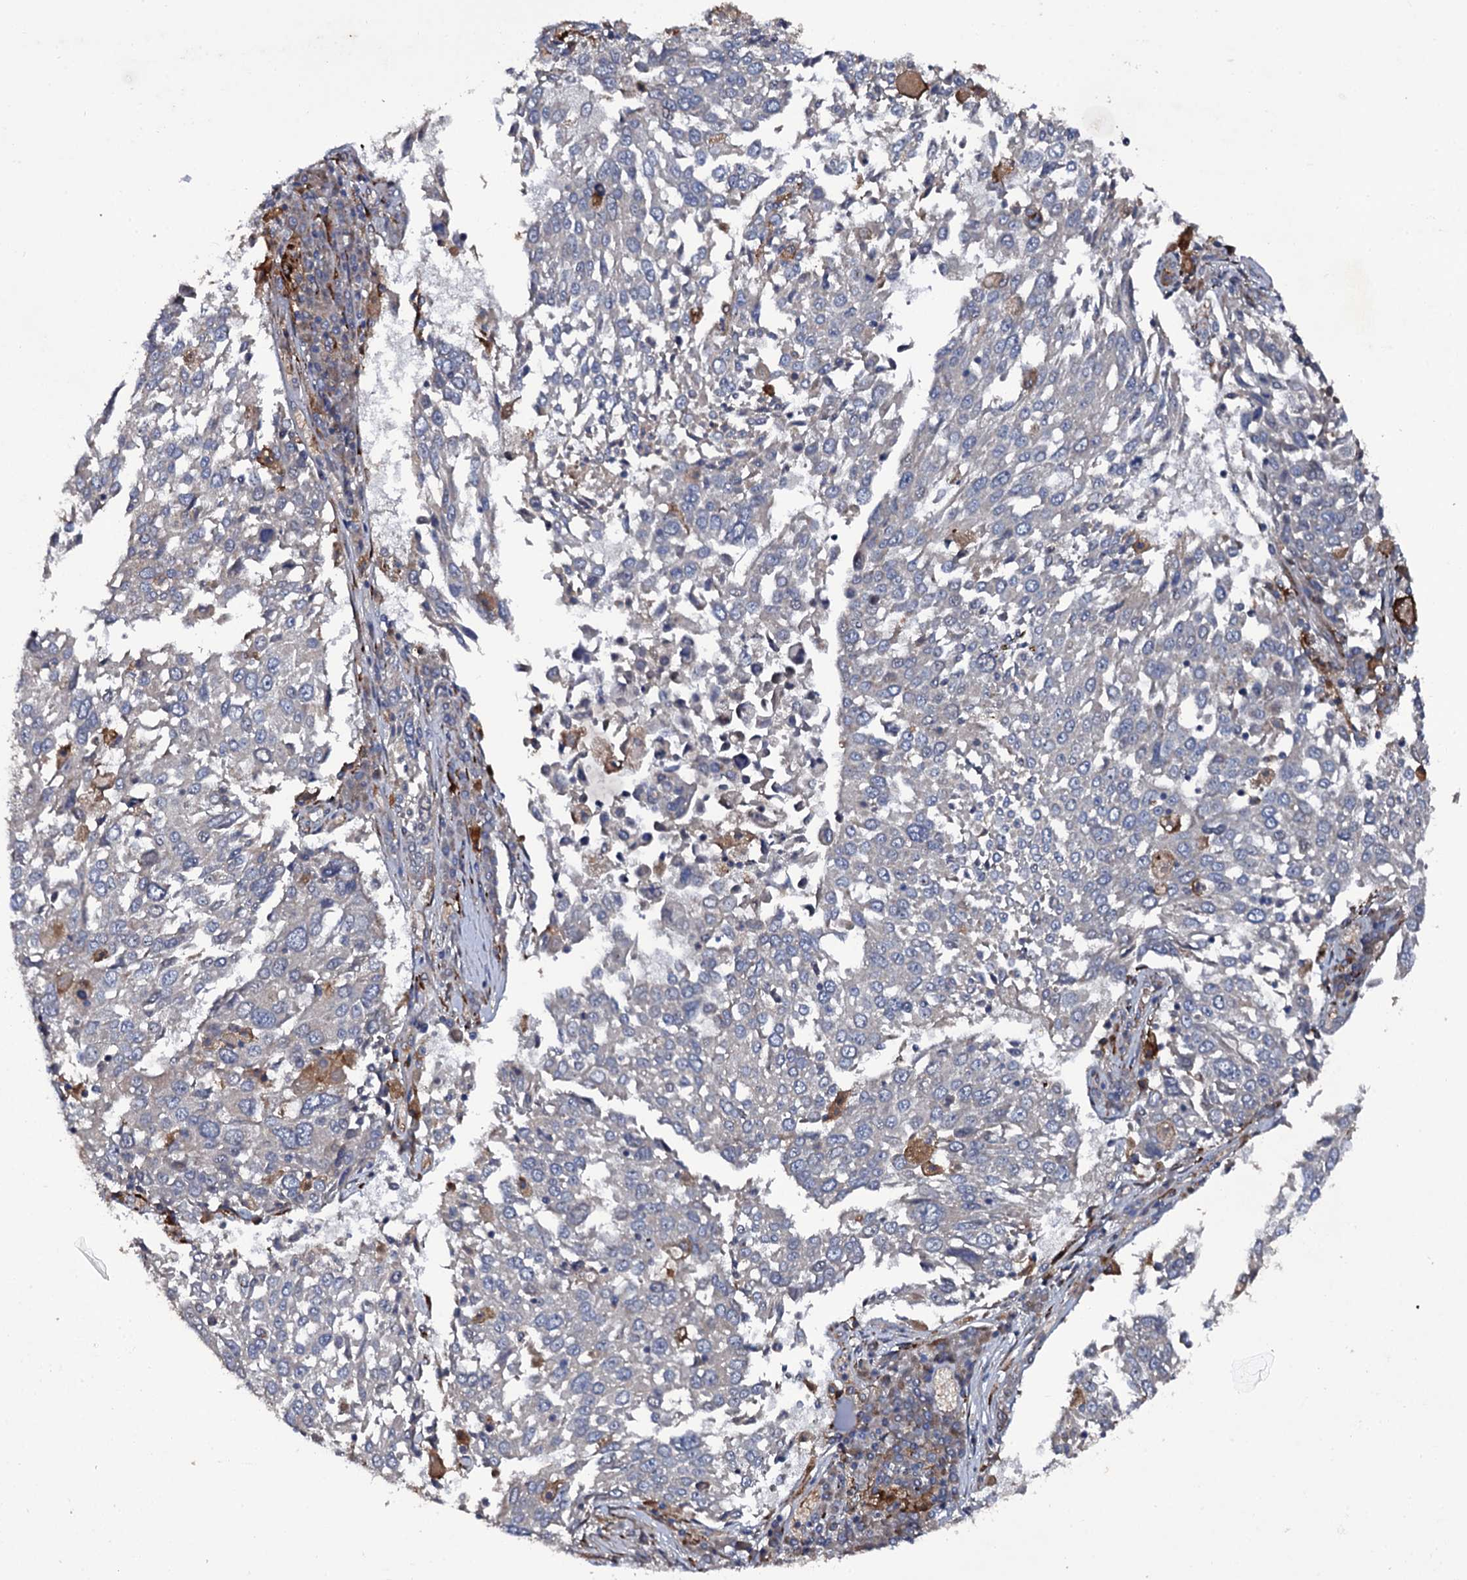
{"staining": {"intensity": "negative", "quantity": "none", "location": "none"}, "tissue": "lung cancer", "cell_type": "Tumor cells", "image_type": "cancer", "snomed": [{"axis": "morphology", "description": "Squamous cell carcinoma, NOS"}, {"axis": "topography", "description": "Lung"}], "caption": "Immunohistochemistry image of neoplastic tissue: human lung squamous cell carcinoma stained with DAB exhibits no significant protein staining in tumor cells. (Stains: DAB immunohistochemistry (IHC) with hematoxylin counter stain, Microscopy: brightfield microscopy at high magnification).", "gene": "LRRC28", "patient": {"sex": "male", "age": 65}}